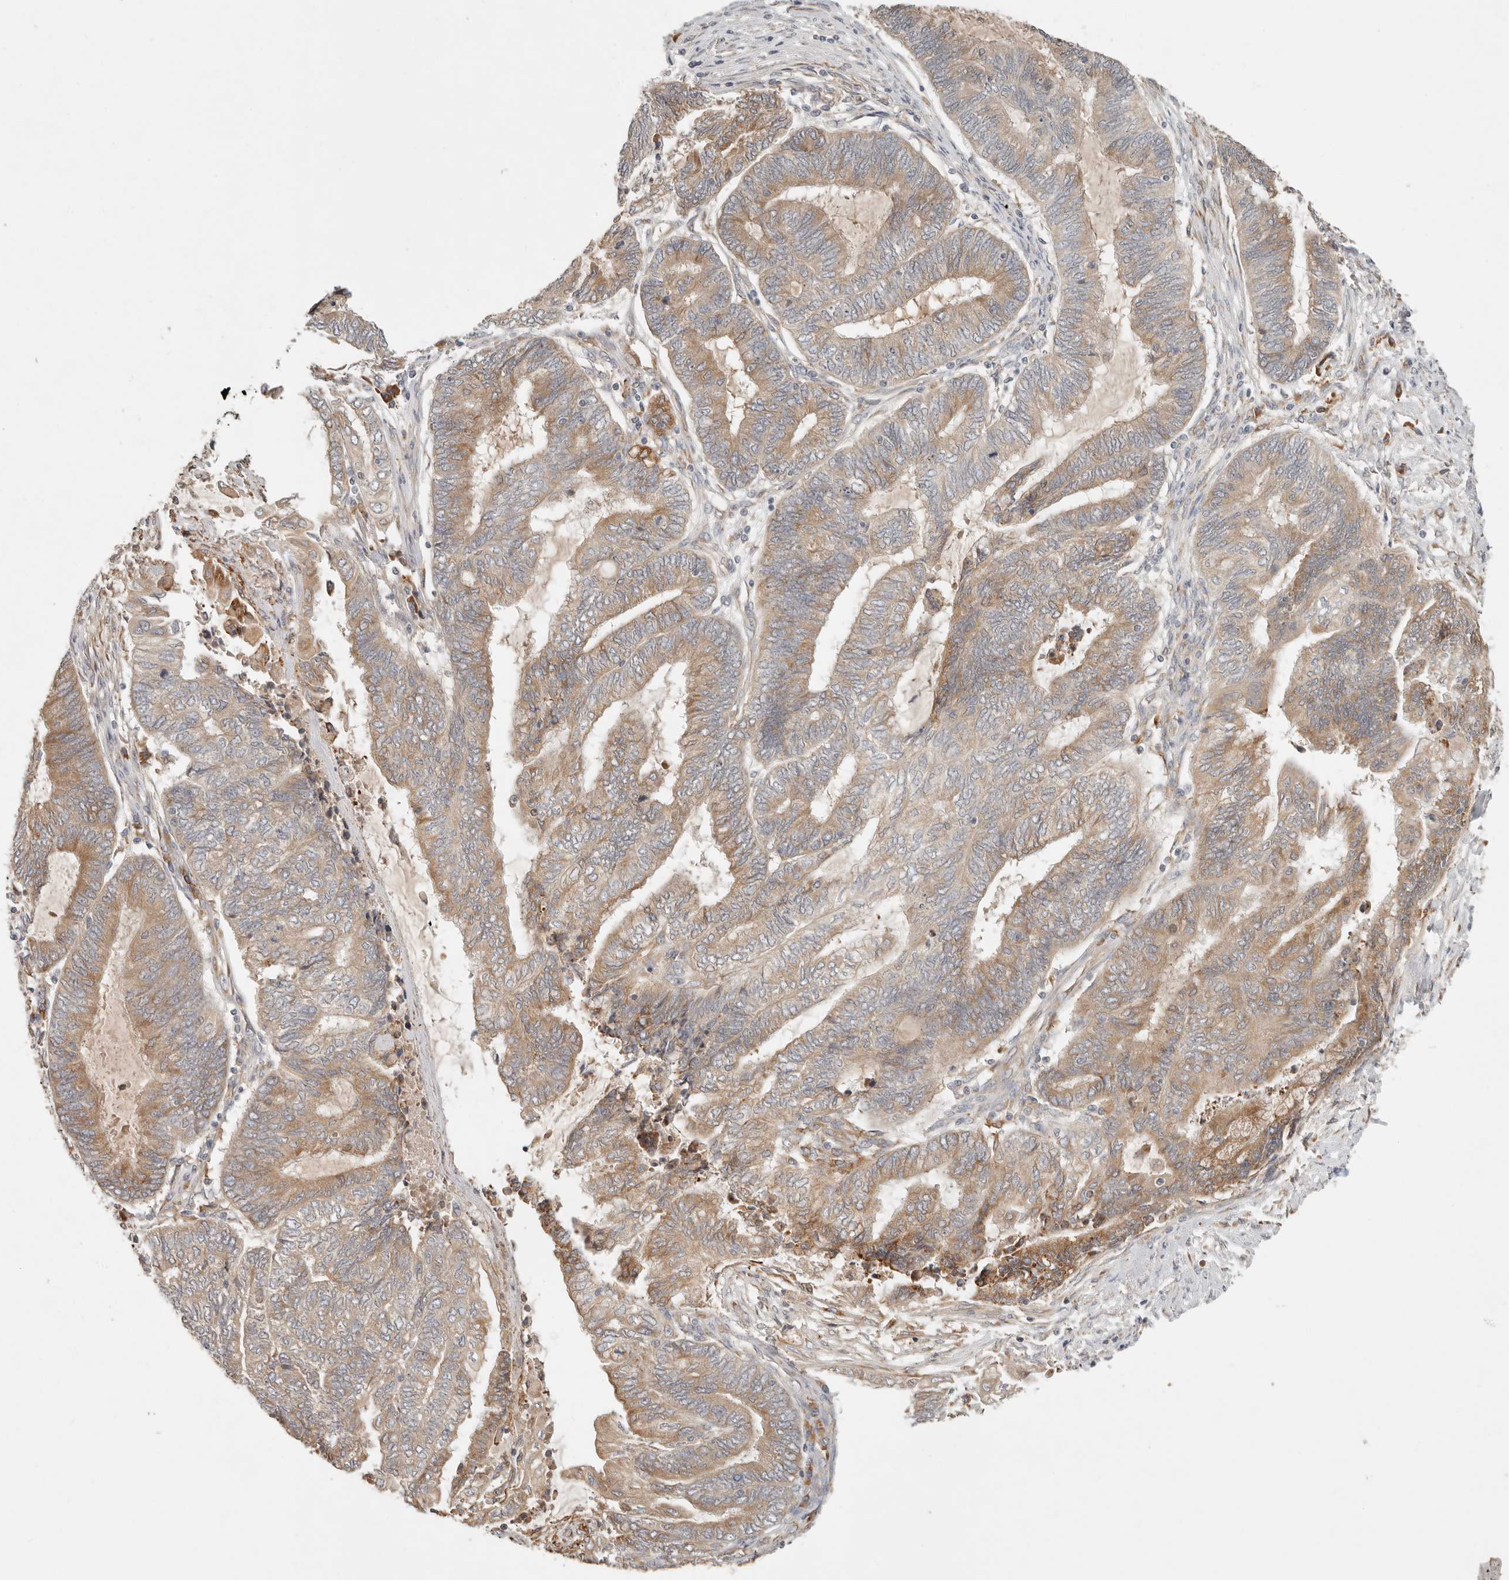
{"staining": {"intensity": "moderate", "quantity": ">75%", "location": "cytoplasmic/membranous"}, "tissue": "endometrial cancer", "cell_type": "Tumor cells", "image_type": "cancer", "snomed": [{"axis": "morphology", "description": "Adenocarcinoma, NOS"}, {"axis": "topography", "description": "Uterus"}, {"axis": "topography", "description": "Endometrium"}], "caption": "Brown immunohistochemical staining in human endometrial cancer (adenocarcinoma) reveals moderate cytoplasmic/membranous staining in about >75% of tumor cells. The protein of interest is stained brown, and the nuclei are stained in blue (DAB IHC with brightfield microscopy, high magnification).", "gene": "ARHGEF10L", "patient": {"sex": "female", "age": 70}}